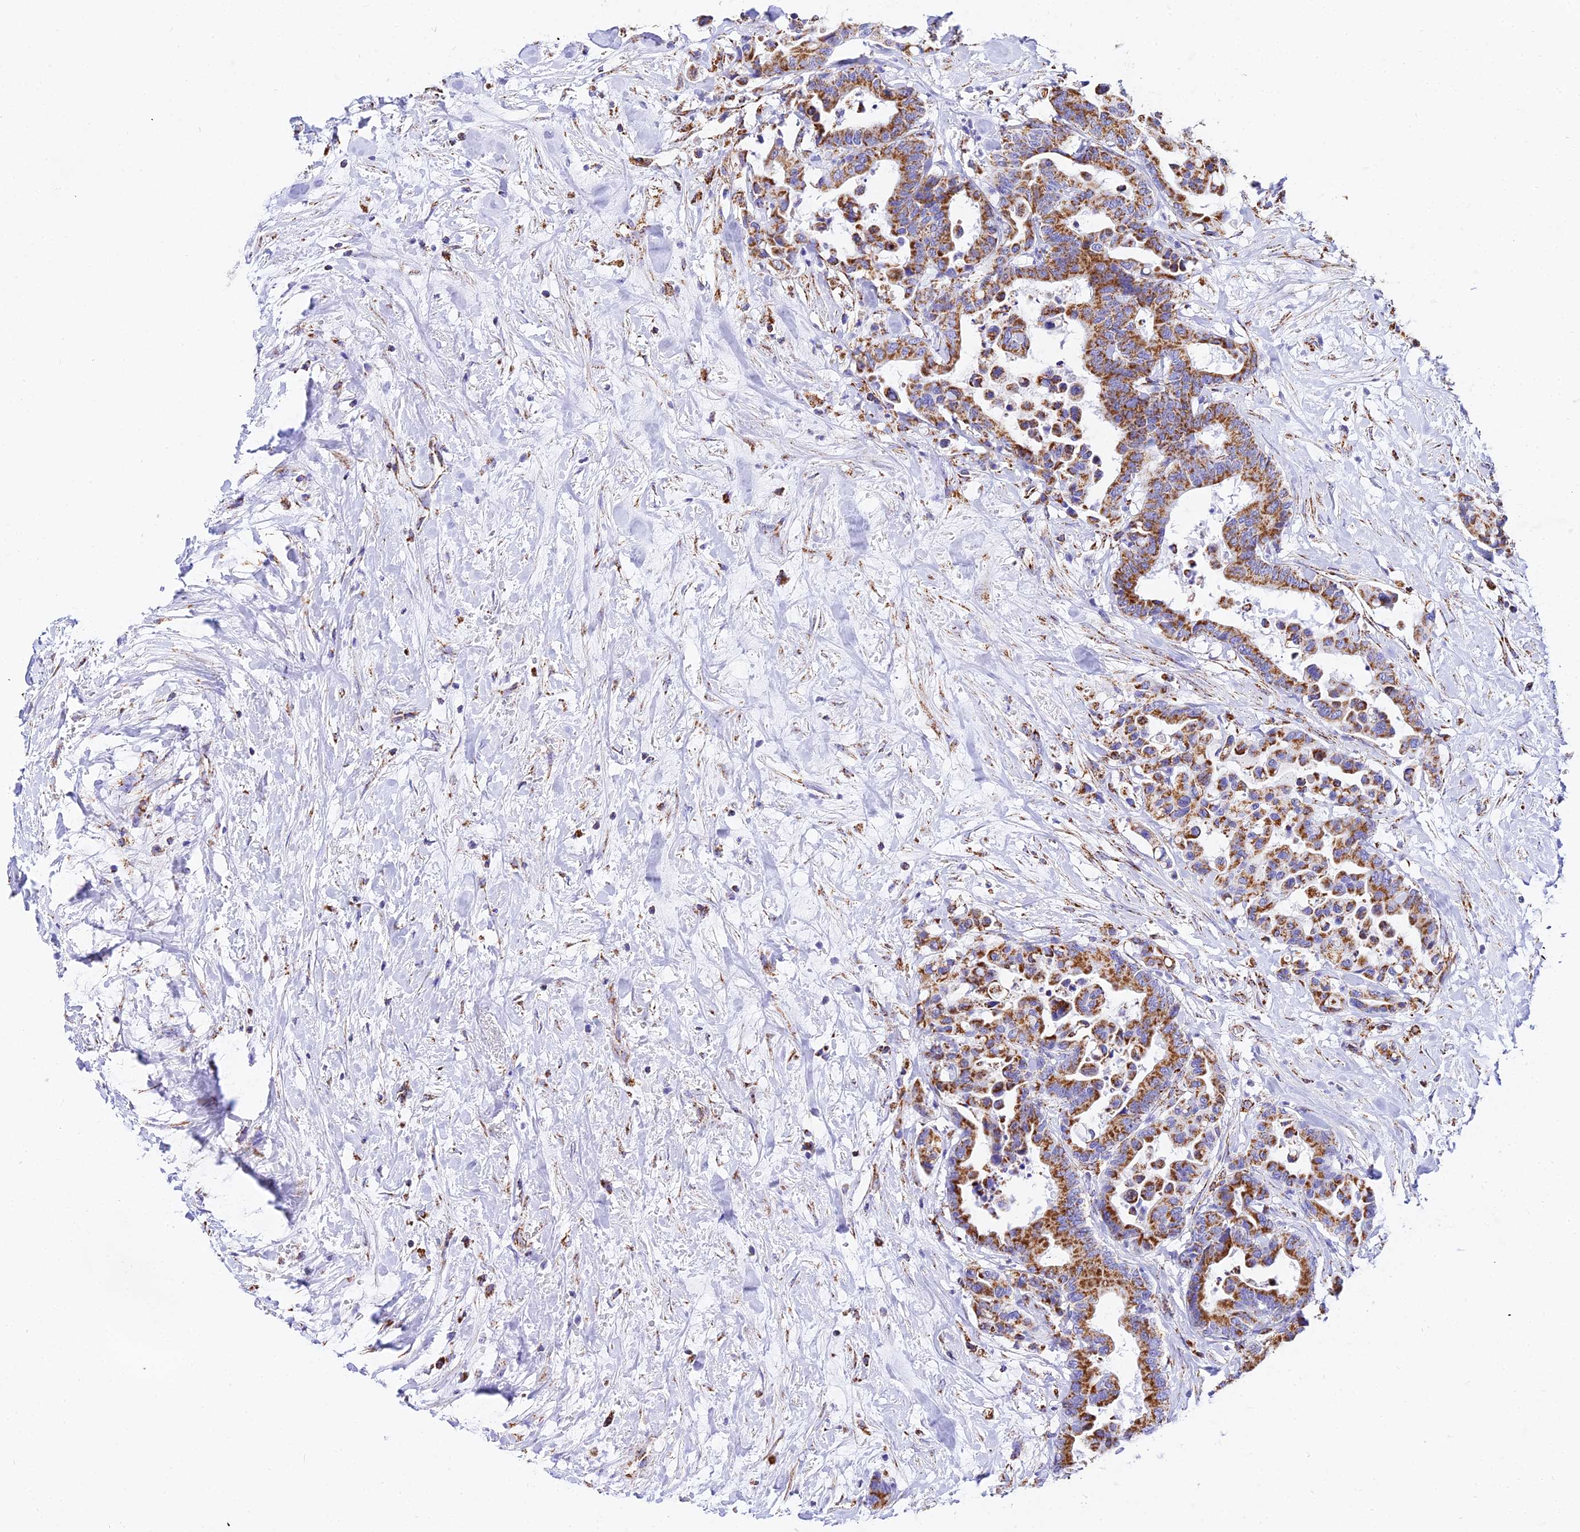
{"staining": {"intensity": "moderate", "quantity": ">75%", "location": "cytoplasmic/membranous"}, "tissue": "colorectal cancer", "cell_type": "Tumor cells", "image_type": "cancer", "snomed": [{"axis": "morphology", "description": "Normal tissue, NOS"}, {"axis": "morphology", "description": "Adenocarcinoma, NOS"}, {"axis": "topography", "description": "Colon"}], "caption": "Colorectal adenocarcinoma stained with immunohistochemistry (IHC) exhibits moderate cytoplasmic/membranous expression in about >75% of tumor cells. The protein is stained brown, and the nuclei are stained in blue (DAB (3,3'-diaminobenzidine) IHC with brightfield microscopy, high magnification).", "gene": "ATP5PD", "patient": {"sex": "male", "age": 82}}